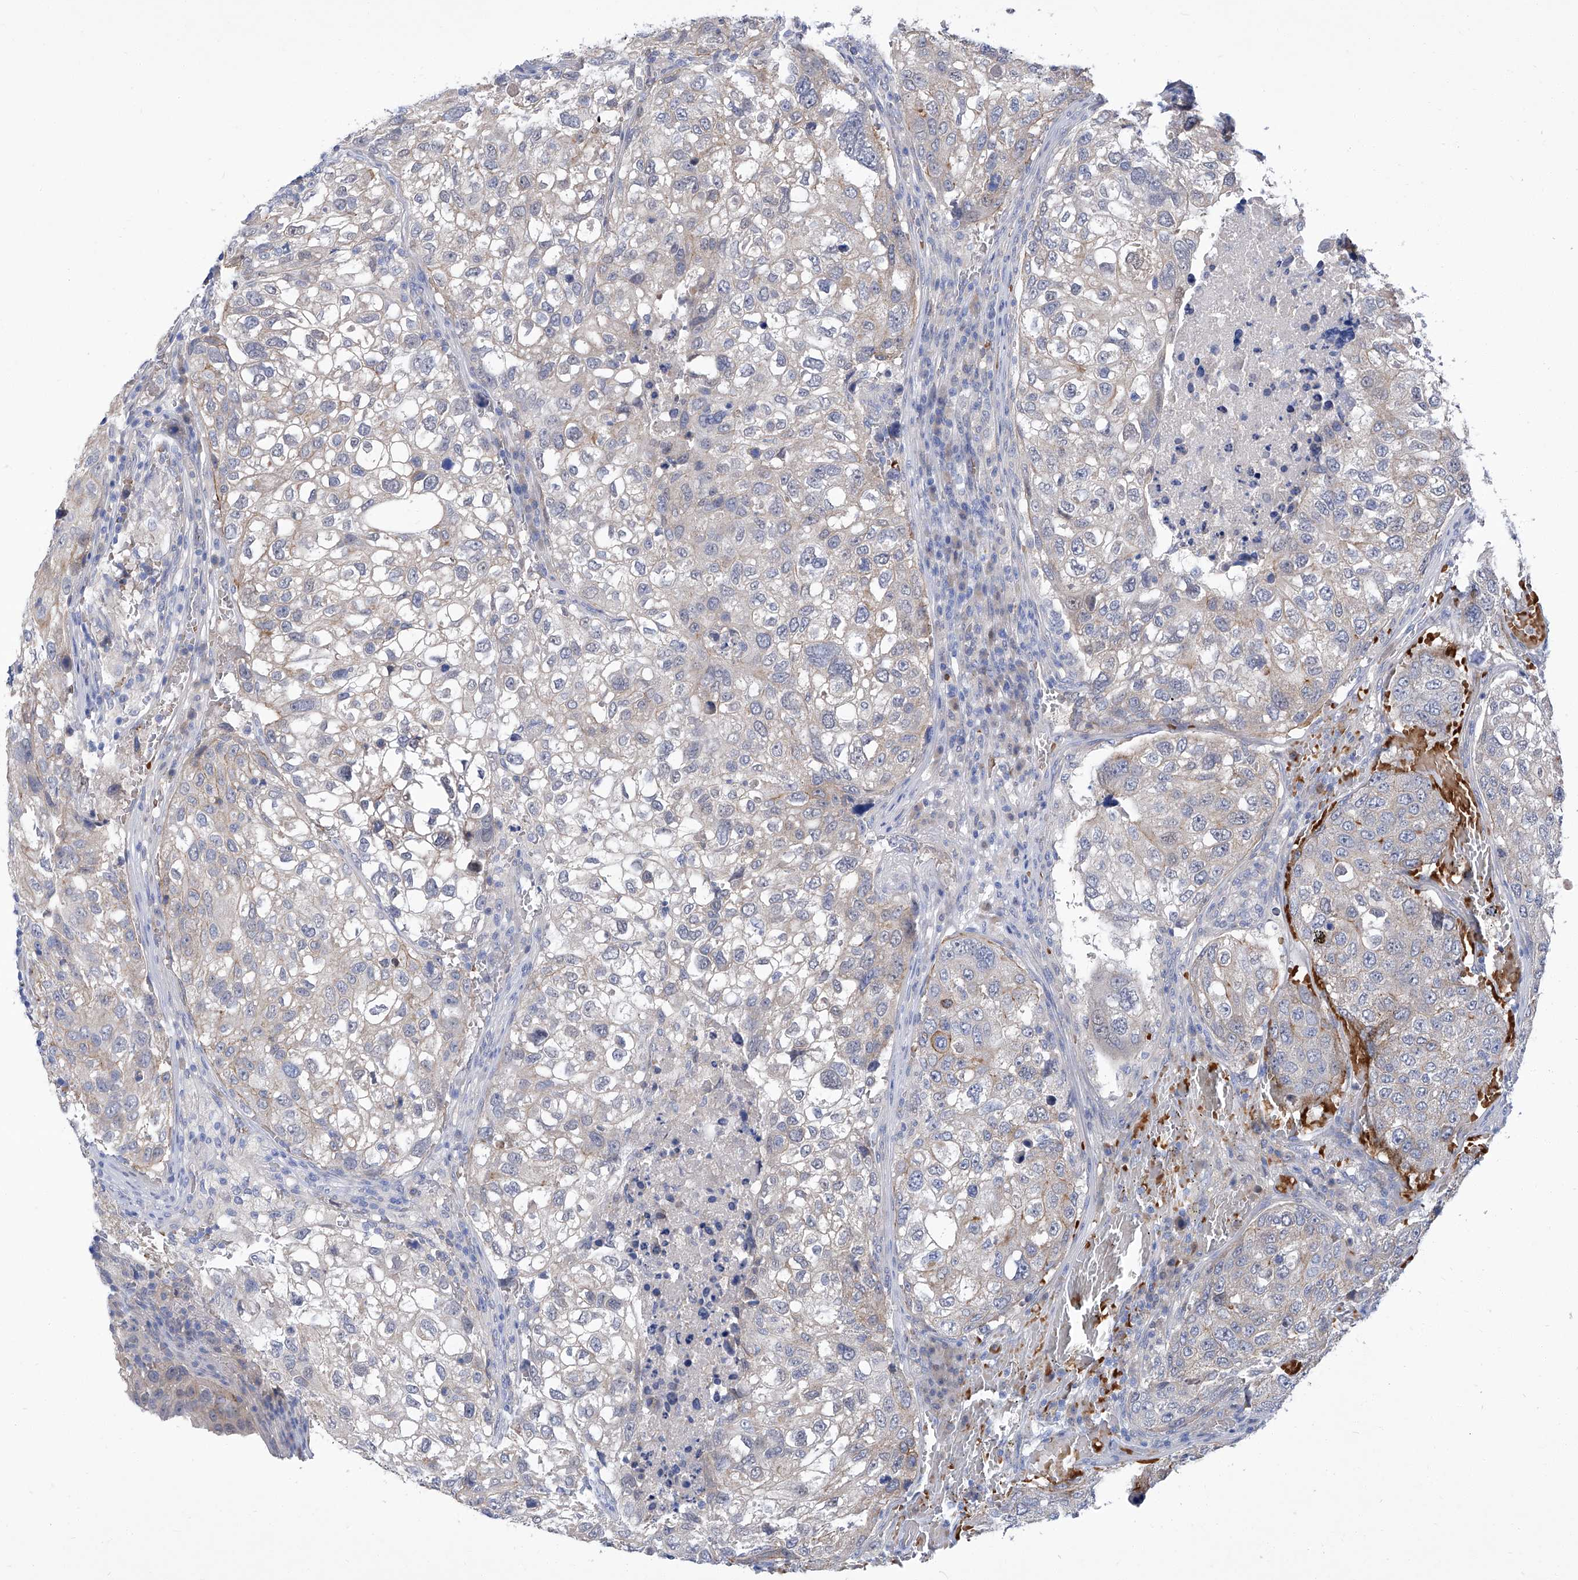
{"staining": {"intensity": "weak", "quantity": "<25%", "location": "cytoplasmic/membranous"}, "tissue": "urothelial cancer", "cell_type": "Tumor cells", "image_type": "cancer", "snomed": [{"axis": "morphology", "description": "Urothelial carcinoma, High grade"}, {"axis": "topography", "description": "Lymph node"}, {"axis": "topography", "description": "Urinary bladder"}], "caption": "High-grade urothelial carcinoma was stained to show a protein in brown. There is no significant expression in tumor cells.", "gene": "PARD3", "patient": {"sex": "male", "age": 51}}